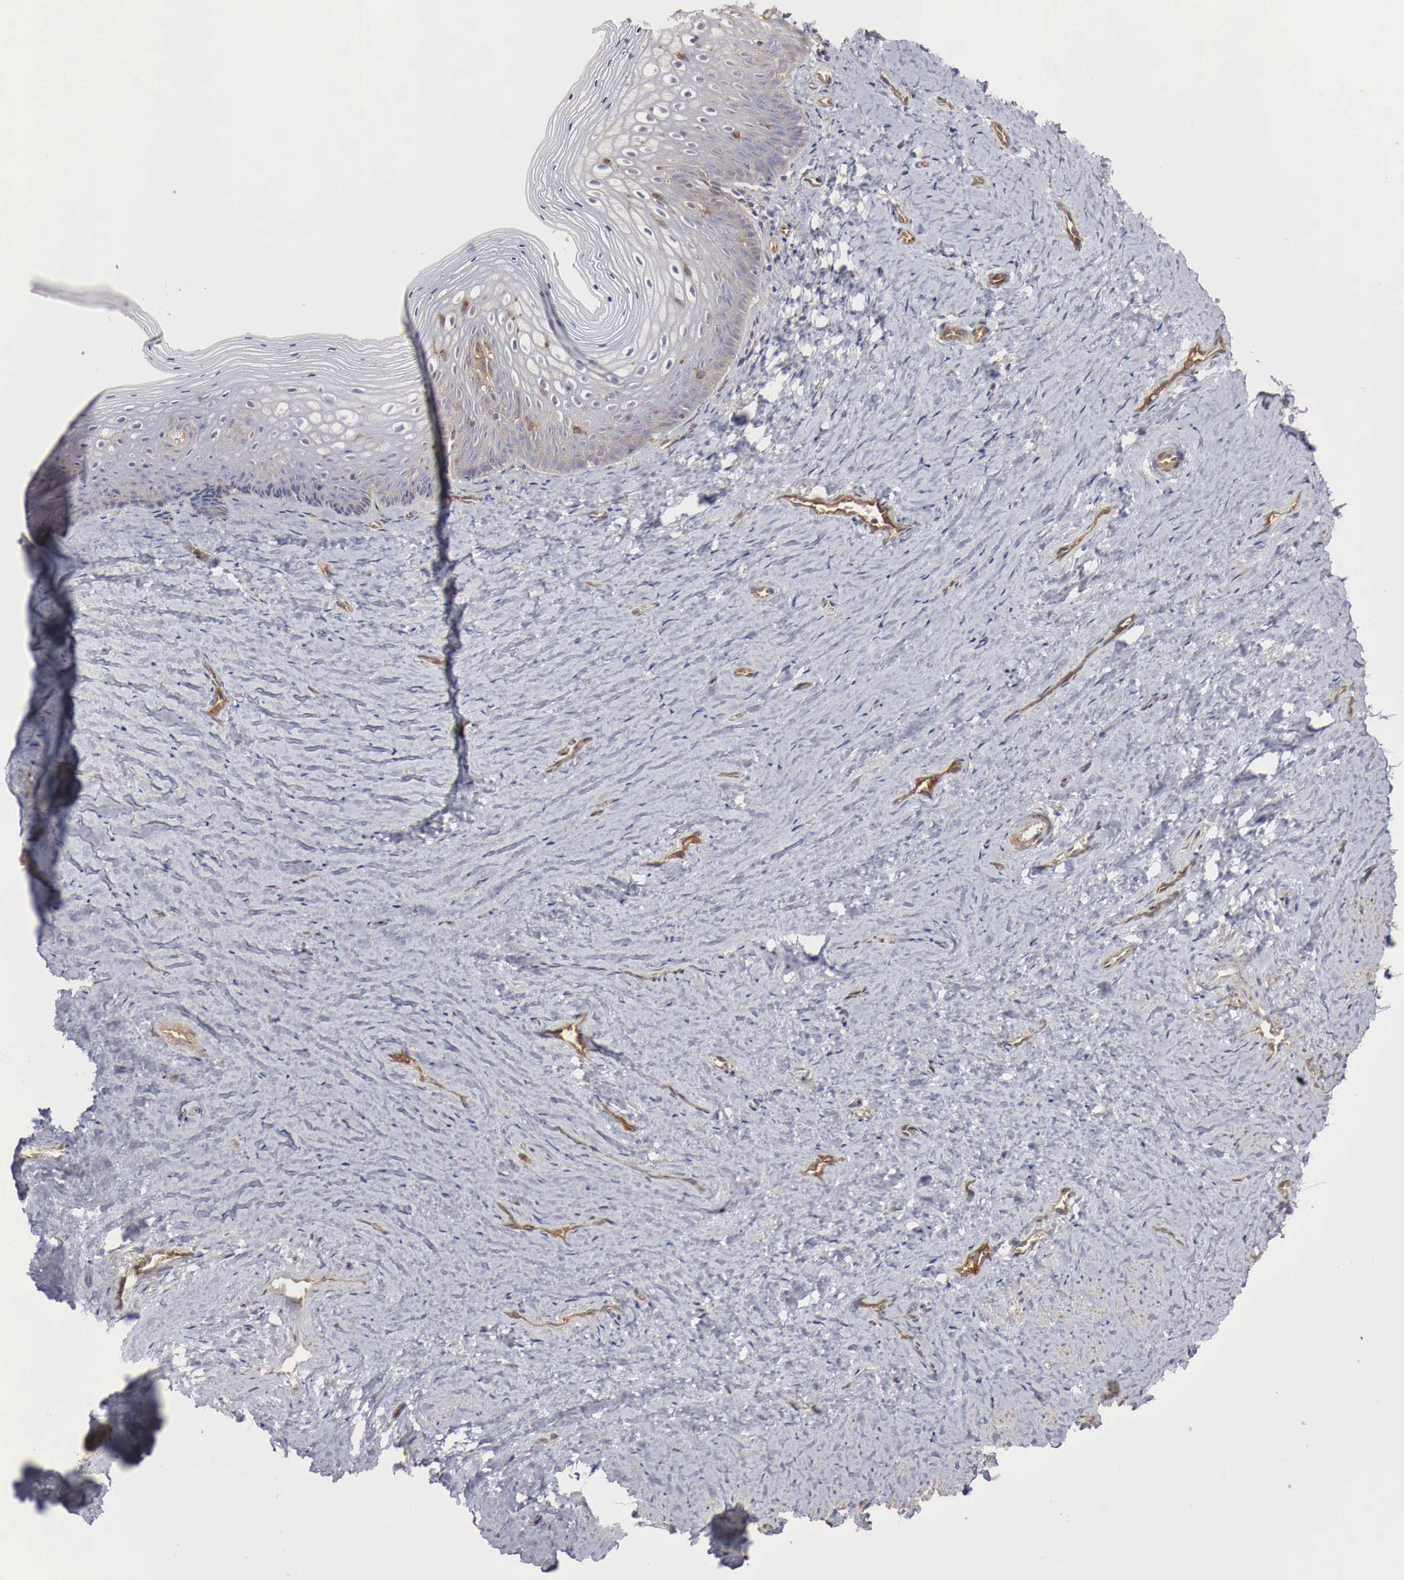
{"staining": {"intensity": "weak", "quantity": "<25%", "location": "cytoplasmic/membranous"}, "tissue": "vagina", "cell_type": "Squamous epithelial cells", "image_type": "normal", "snomed": [{"axis": "morphology", "description": "Normal tissue, NOS"}, {"axis": "topography", "description": "Vagina"}], "caption": "Image shows no protein expression in squamous epithelial cells of normal vagina.", "gene": "ARMCX4", "patient": {"sex": "female", "age": 46}}